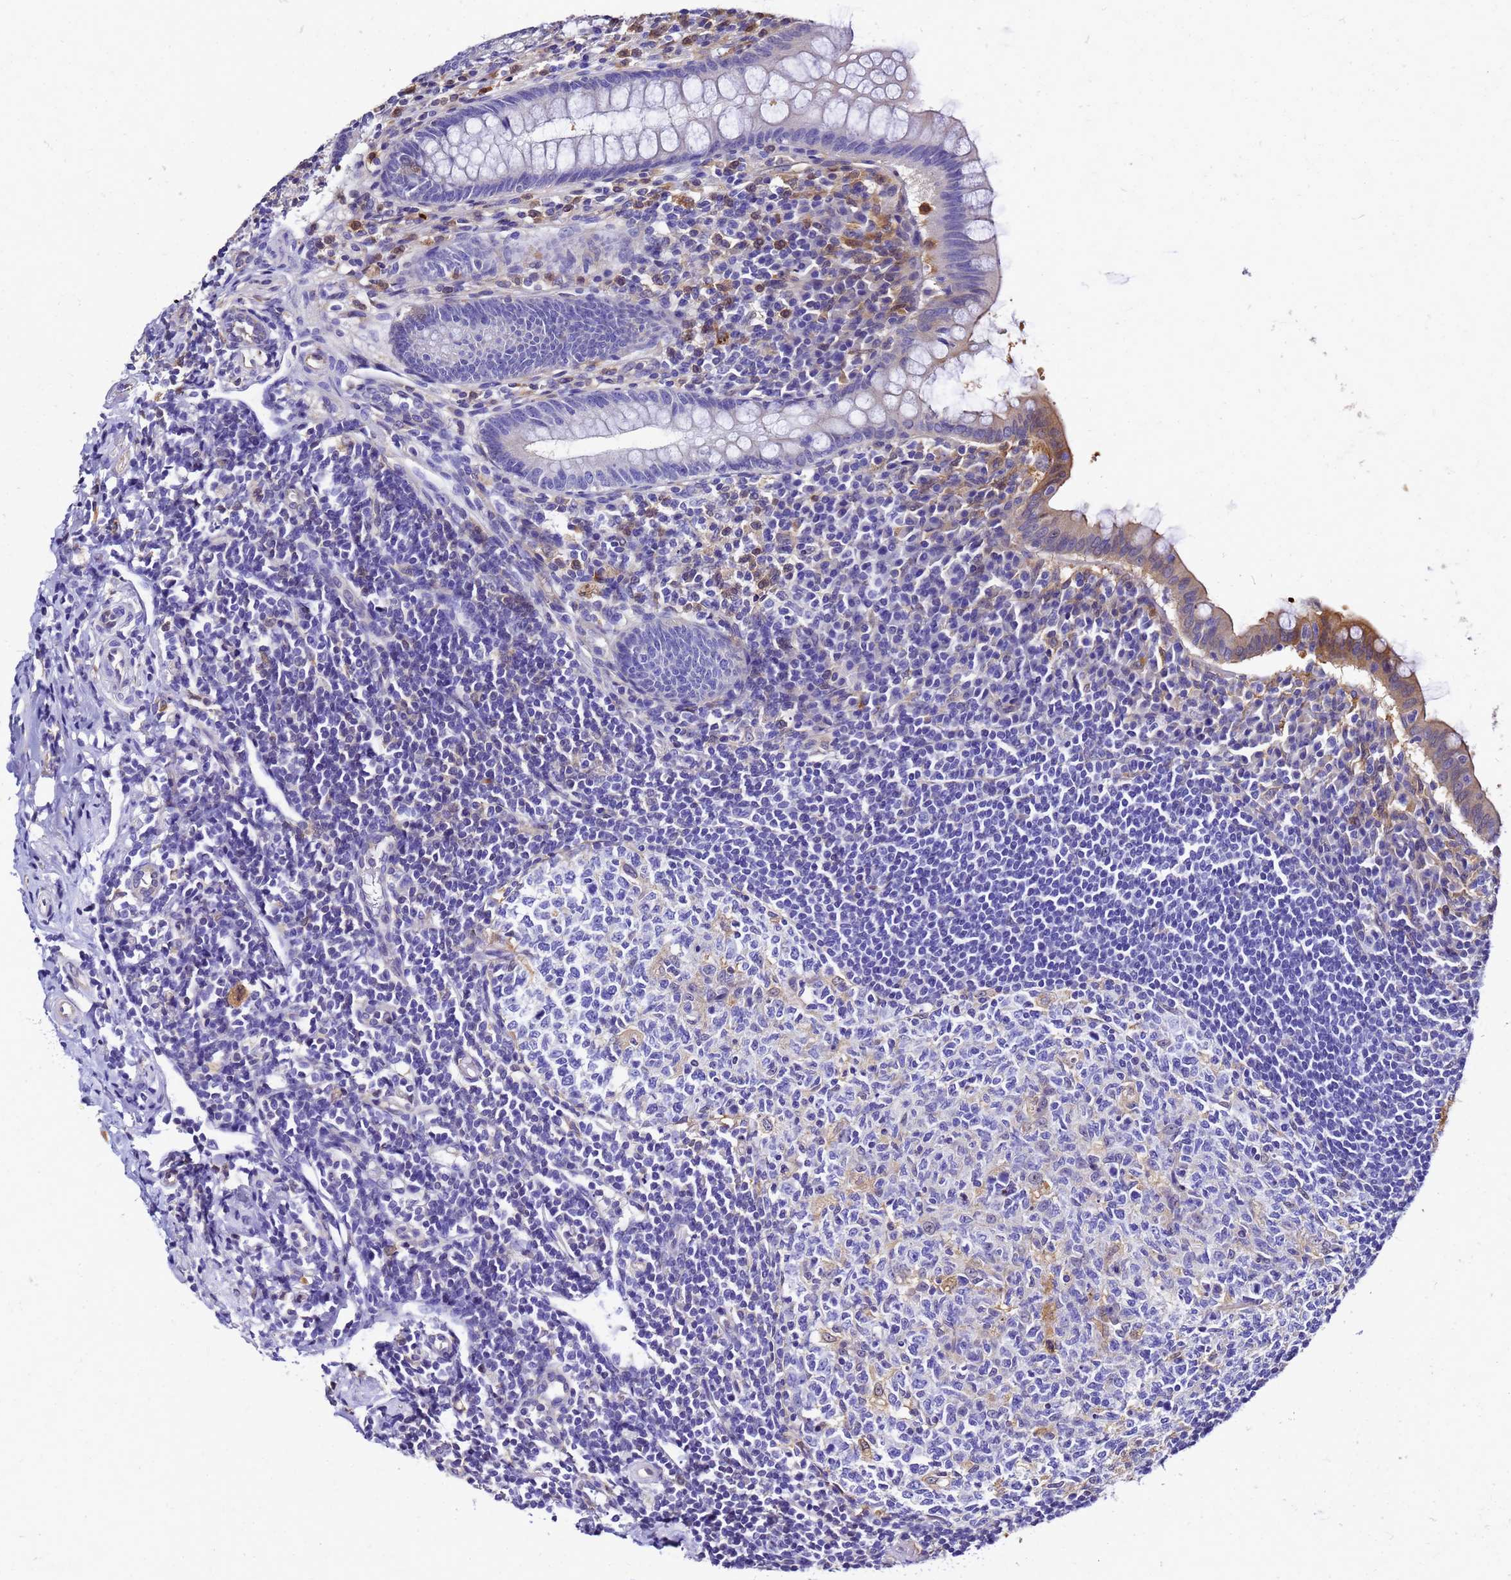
{"staining": {"intensity": "moderate", "quantity": "<25%", "location": "cytoplasmic/membranous"}, "tissue": "appendix", "cell_type": "Glandular cells", "image_type": "normal", "snomed": [{"axis": "morphology", "description": "Normal tissue, NOS"}, {"axis": "topography", "description": "Appendix"}], "caption": "IHC image of normal appendix: appendix stained using immunohistochemistry (IHC) displays low levels of moderate protein expression localized specifically in the cytoplasmic/membranous of glandular cells, appearing as a cytoplasmic/membranous brown color.", "gene": "S100A11", "patient": {"sex": "female", "age": 33}}